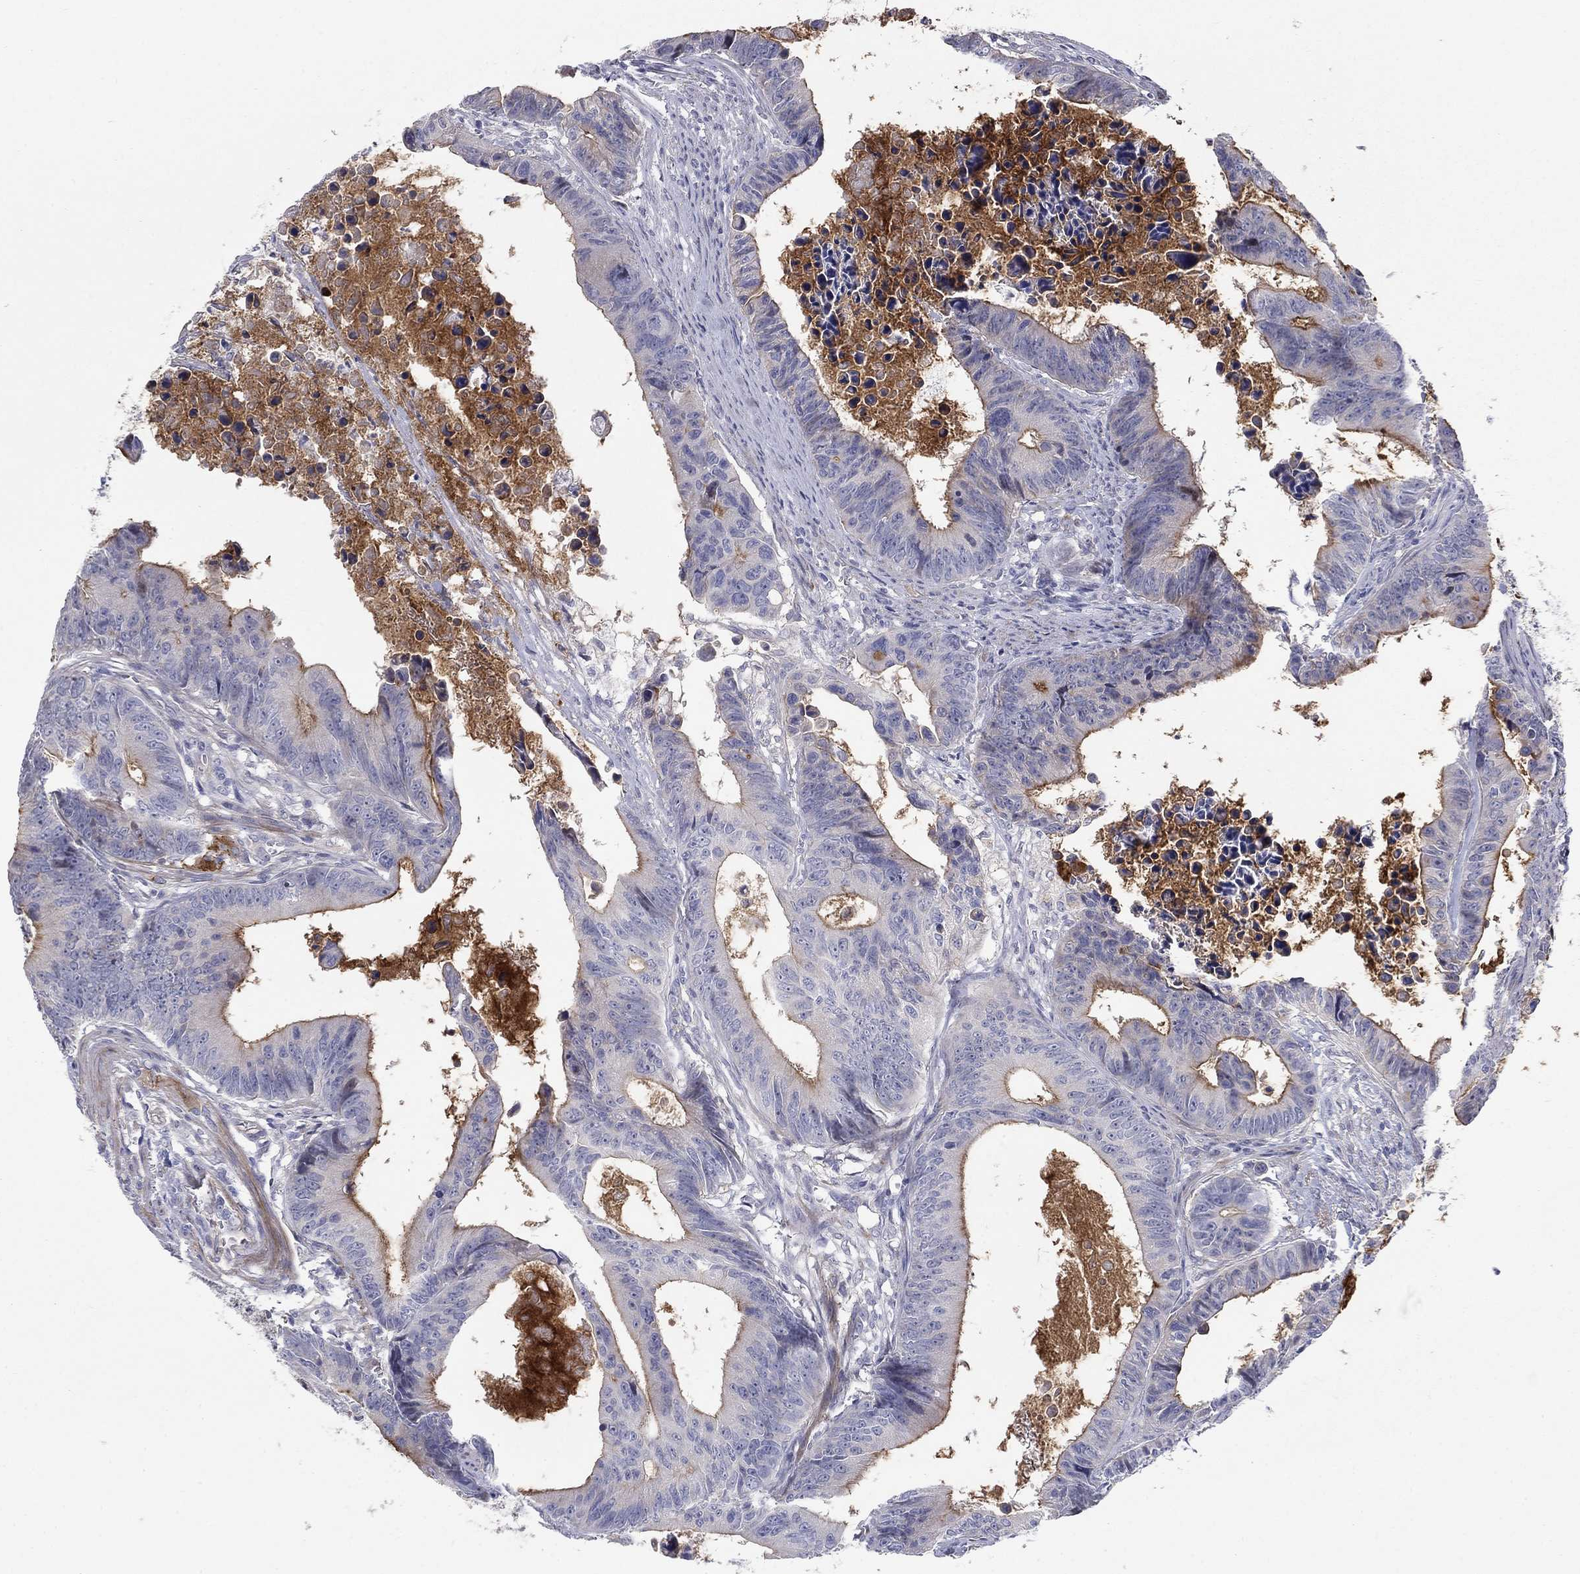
{"staining": {"intensity": "strong", "quantity": "<25%", "location": "cytoplasmic/membranous"}, "tissue": "colorectal cancer", "cell_type": "Tumor cells", "image_type": "cancer", "snomed": [{"axis": "morphology", "description": "Adenocarcinoma, NOS"}, {"axis": "topography", "description": "Colon"}], "caption": "Immunohistochemical staining of colorectal cancer (adenocarcinoma) demonstrates medium levels of strong cytoplasmic/membranous staining in approximately <25% of tumor cells. (DAB (3,3'-diaminobenzidine) IHC with brightfield microscopy, high magnification).", "gene": "SLC1A1", "patient": {"sex": "female", "age": 87}}